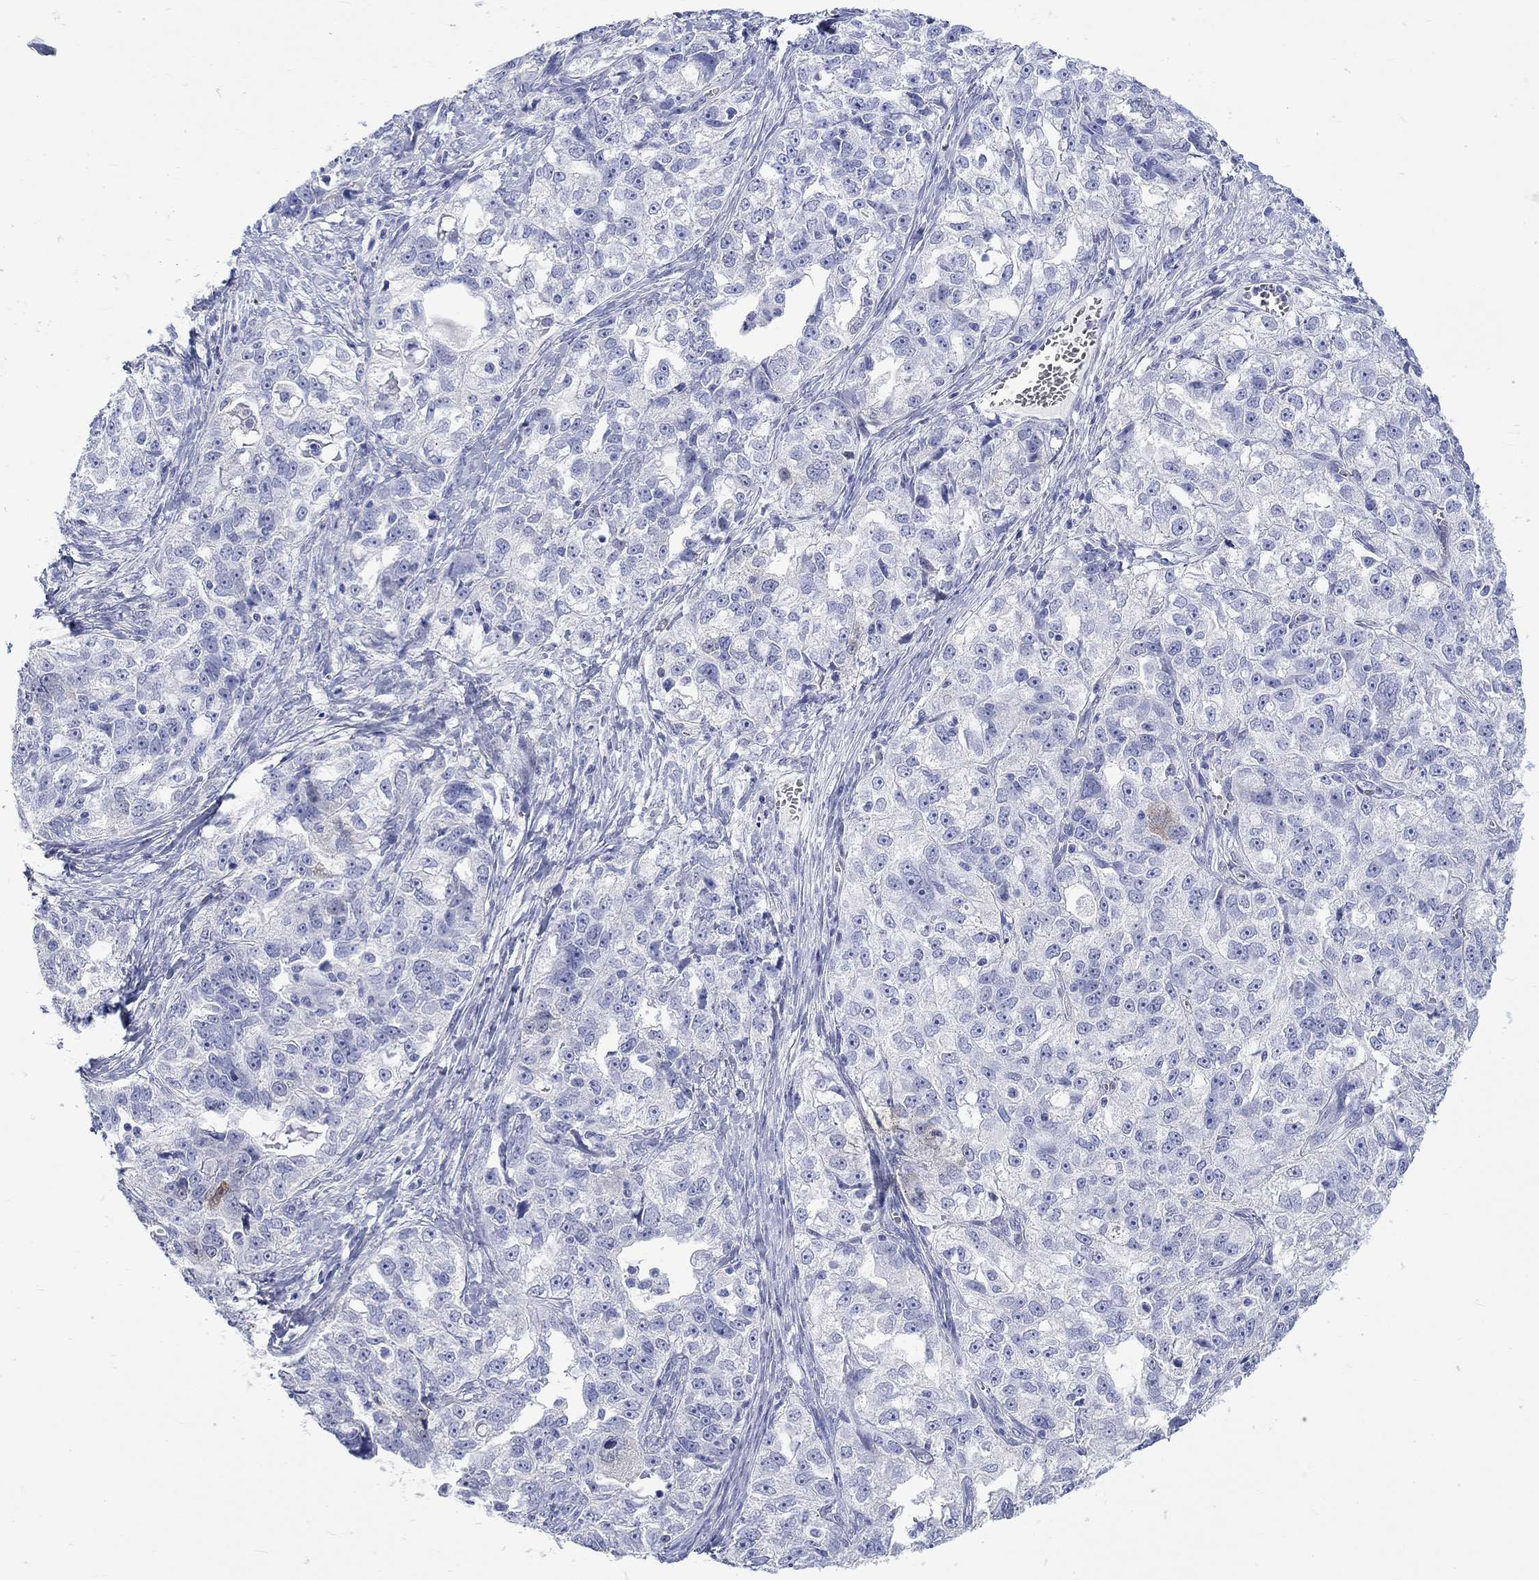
{"staining": {"intensity": "negative", "quantity": "none", "location": "none"}, "tissue": "ovarian cancer", "cell_type": "Tumor cells", "image_type": "cancer", "snomed": [{"axis": "morphology", "description": "Cystadenocarcinoma, serous, NOS"}, {"axis": "topography", "description": "Ovary"}], "caption": "This is an immunohistochemistry (IHC) image of human ovarian cancer. There is no positivity in tumor cells.", "gene": "MSI1", "patient": {"sex": "female", "age": 51}}